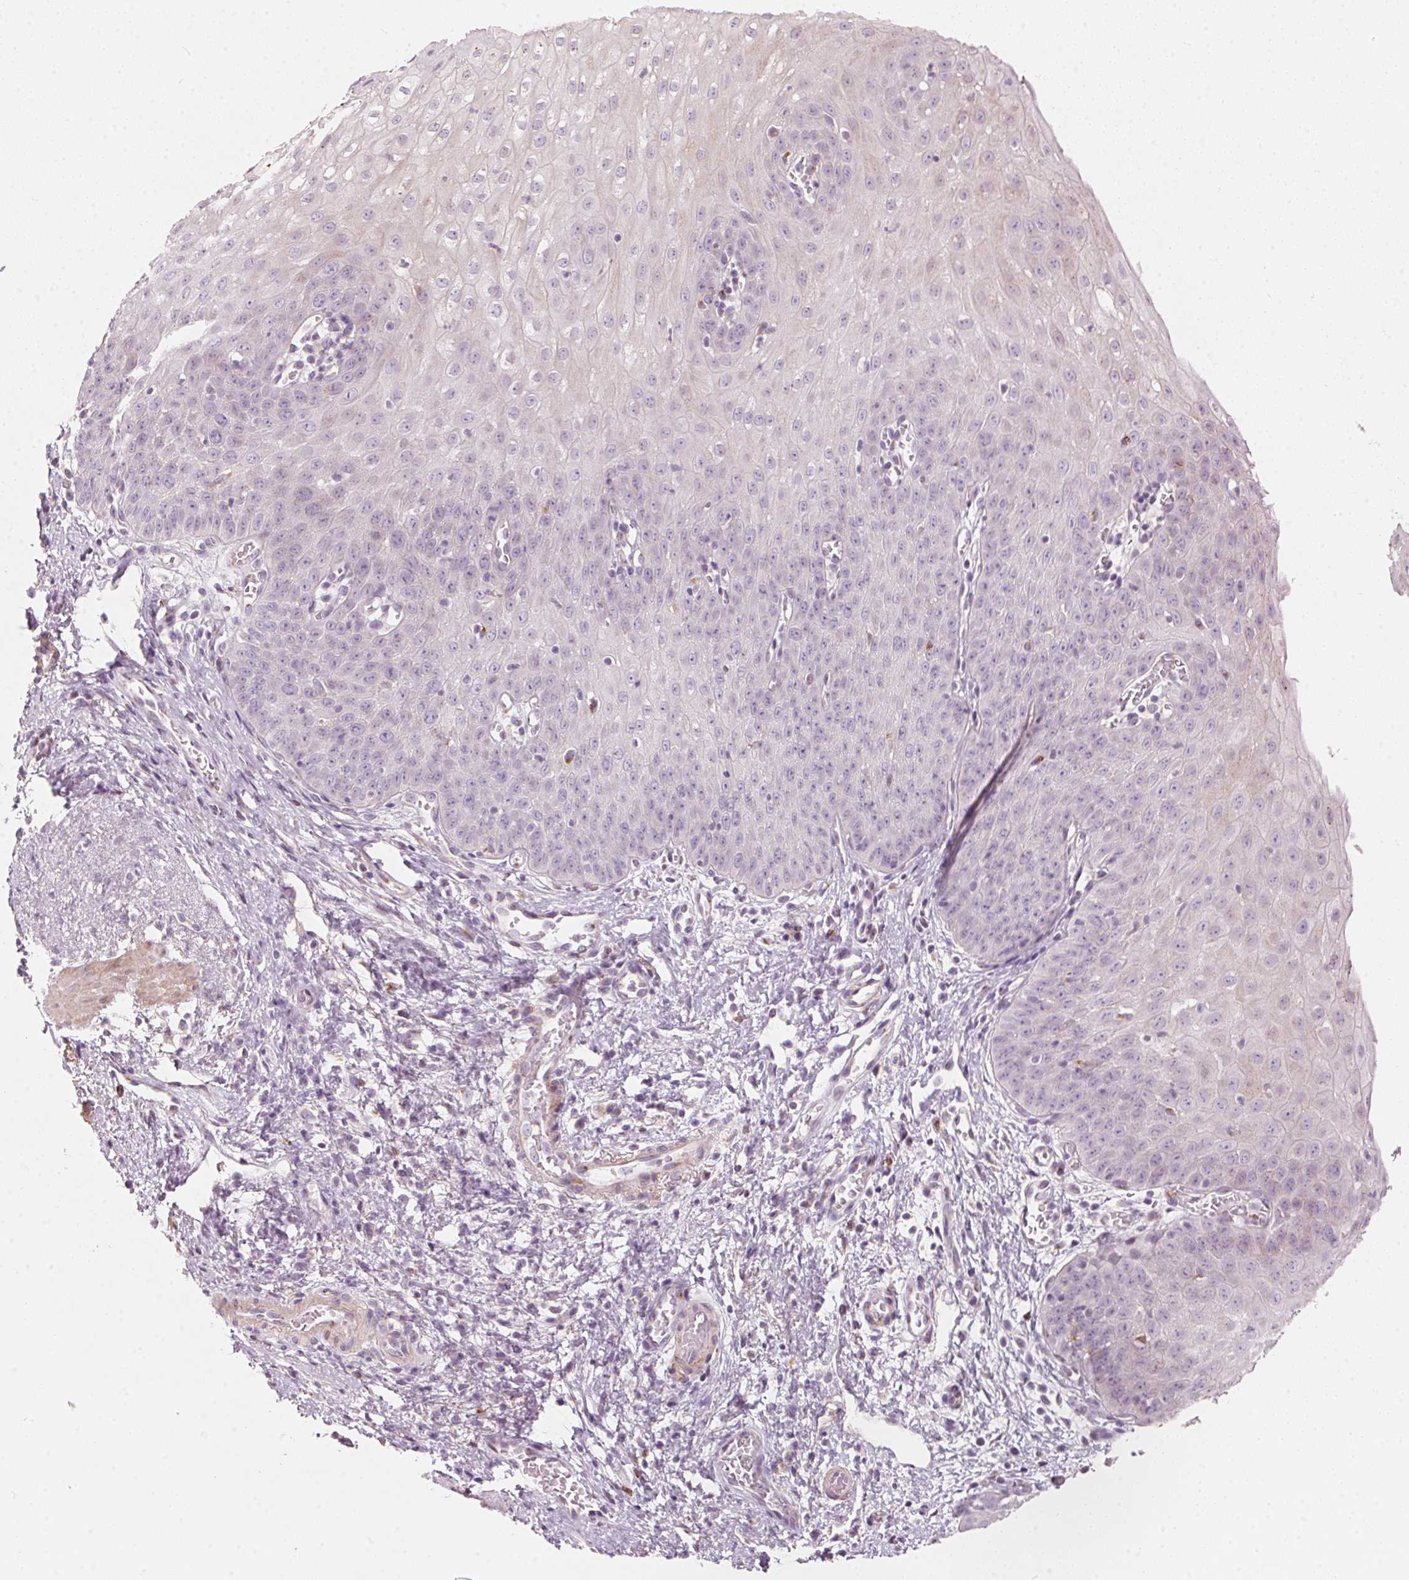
{"staining": {"intensity": "negative", "quantity": "none", "location": "none"}, "tissue": "esophagus", "cell_type": "Squamous epithelial cells", "image_type": "normal", "snomed": [{"axis": "morphology", "description": "Normal tissue, NOS"}, {"axis": "topography", "description": "Esophagus"}], "caption": "Human esophagus stained for a protein using IHC displays no staining in squamous epithelial cells.", "gene": "DRAM2", "patient": {"sex": "male", "age": 71}}